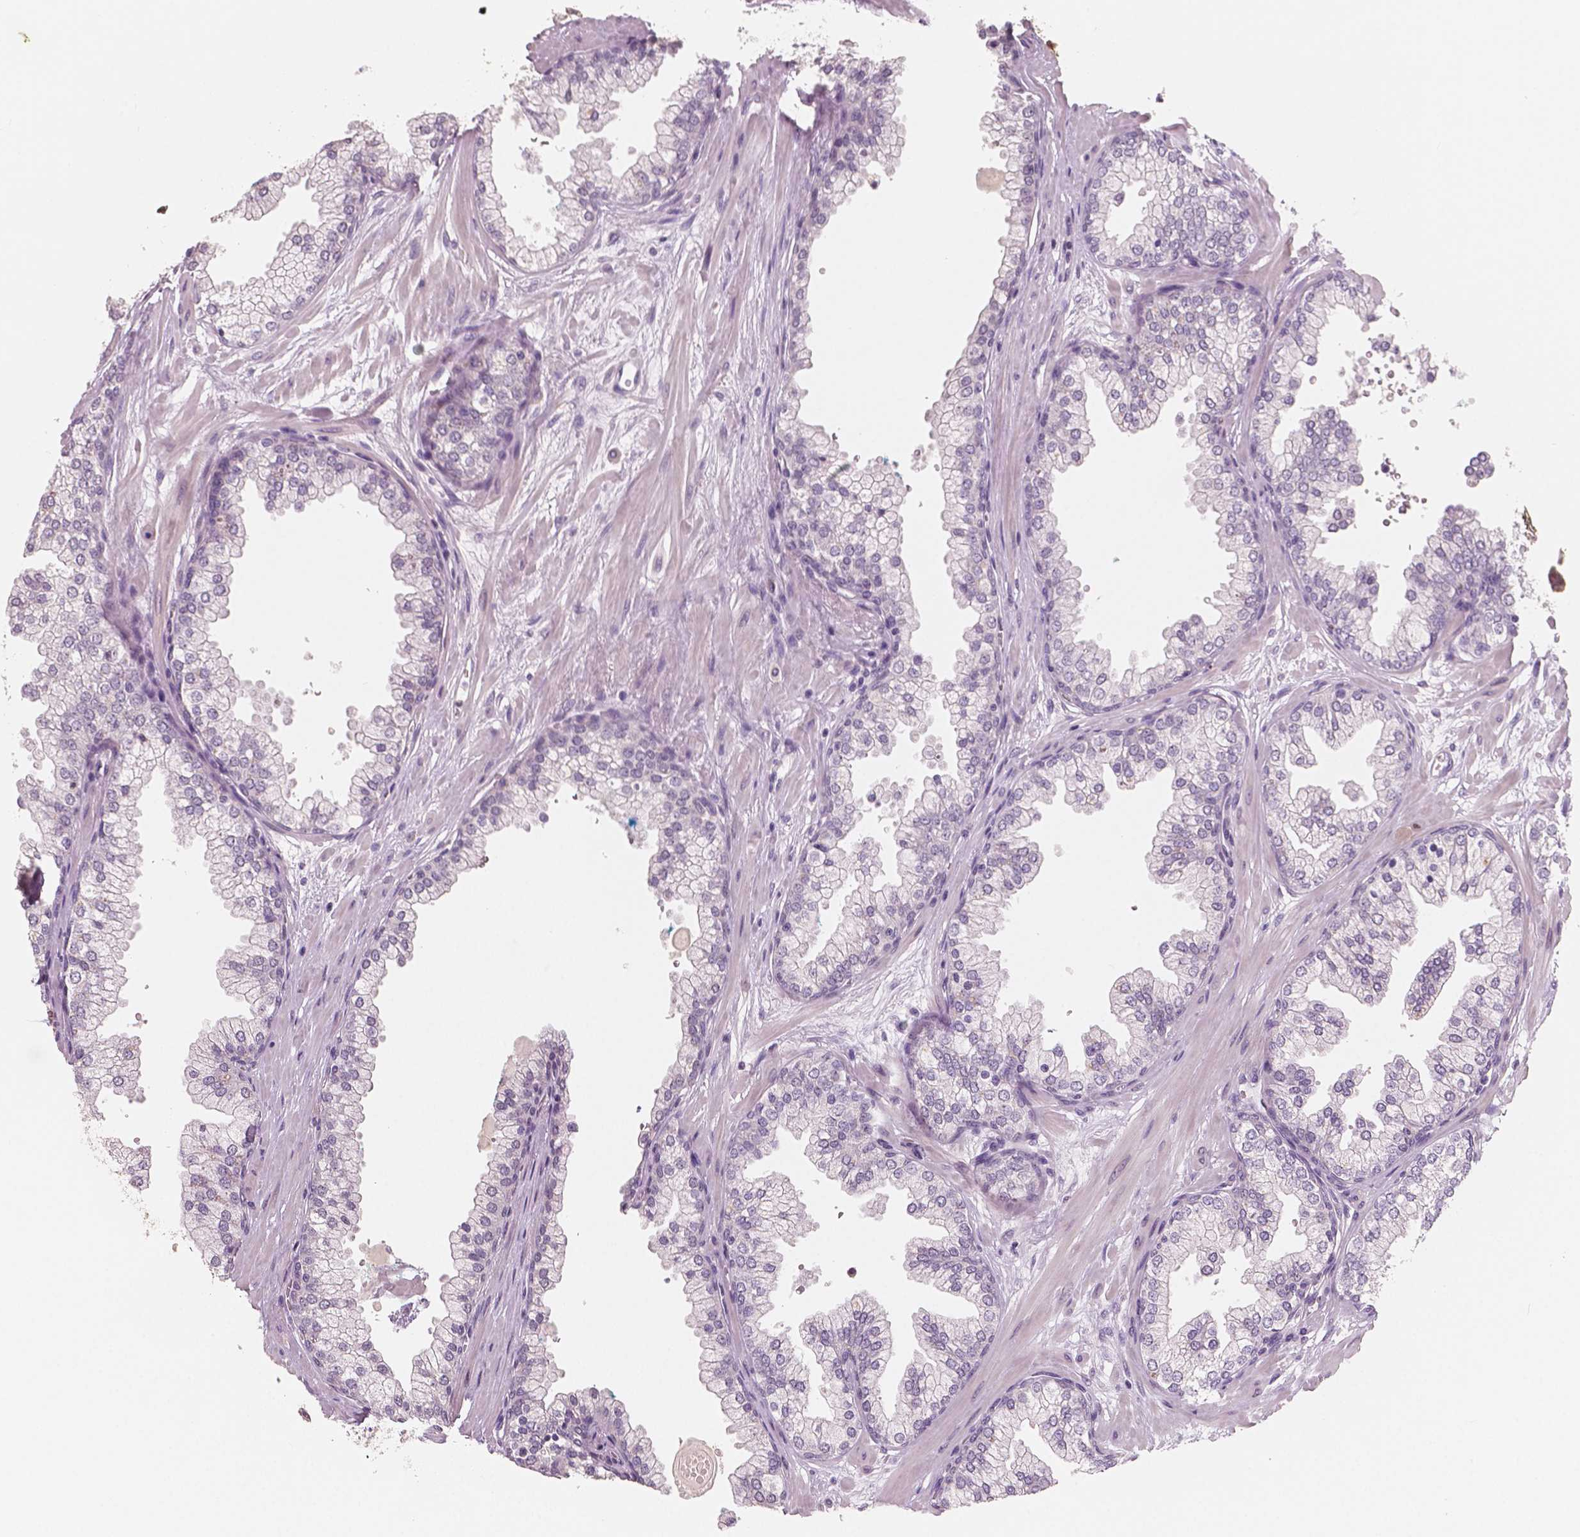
{"staining": {"intensity": "negative", "quantity": "none", "location": "none"}, "tissue": "prostate", "cell_type": "Glandular cells", "image_type": "normal", "snomed": [{"axis": "morphology", "description": "Normal tissue, NOS"}, {"axis": "topography", "description": "Prostate"}, {"axis": "topography", "description": "Peripheral nerve tissue"}], "caption": "This histopathology image is of normal prostate stained with IHC to label a protein in brown with the nuclei are counter-stained blue. There is no positivity in glandular cells. Brightfield microscopy of immunohistochemistry stained with DAB (3,3'-diaminobenzidine) (brown) and hematoxylin (blue), captured at high magnification.", "gene": "RNASE7", "patient": {"sex": "male", "age": 61}}